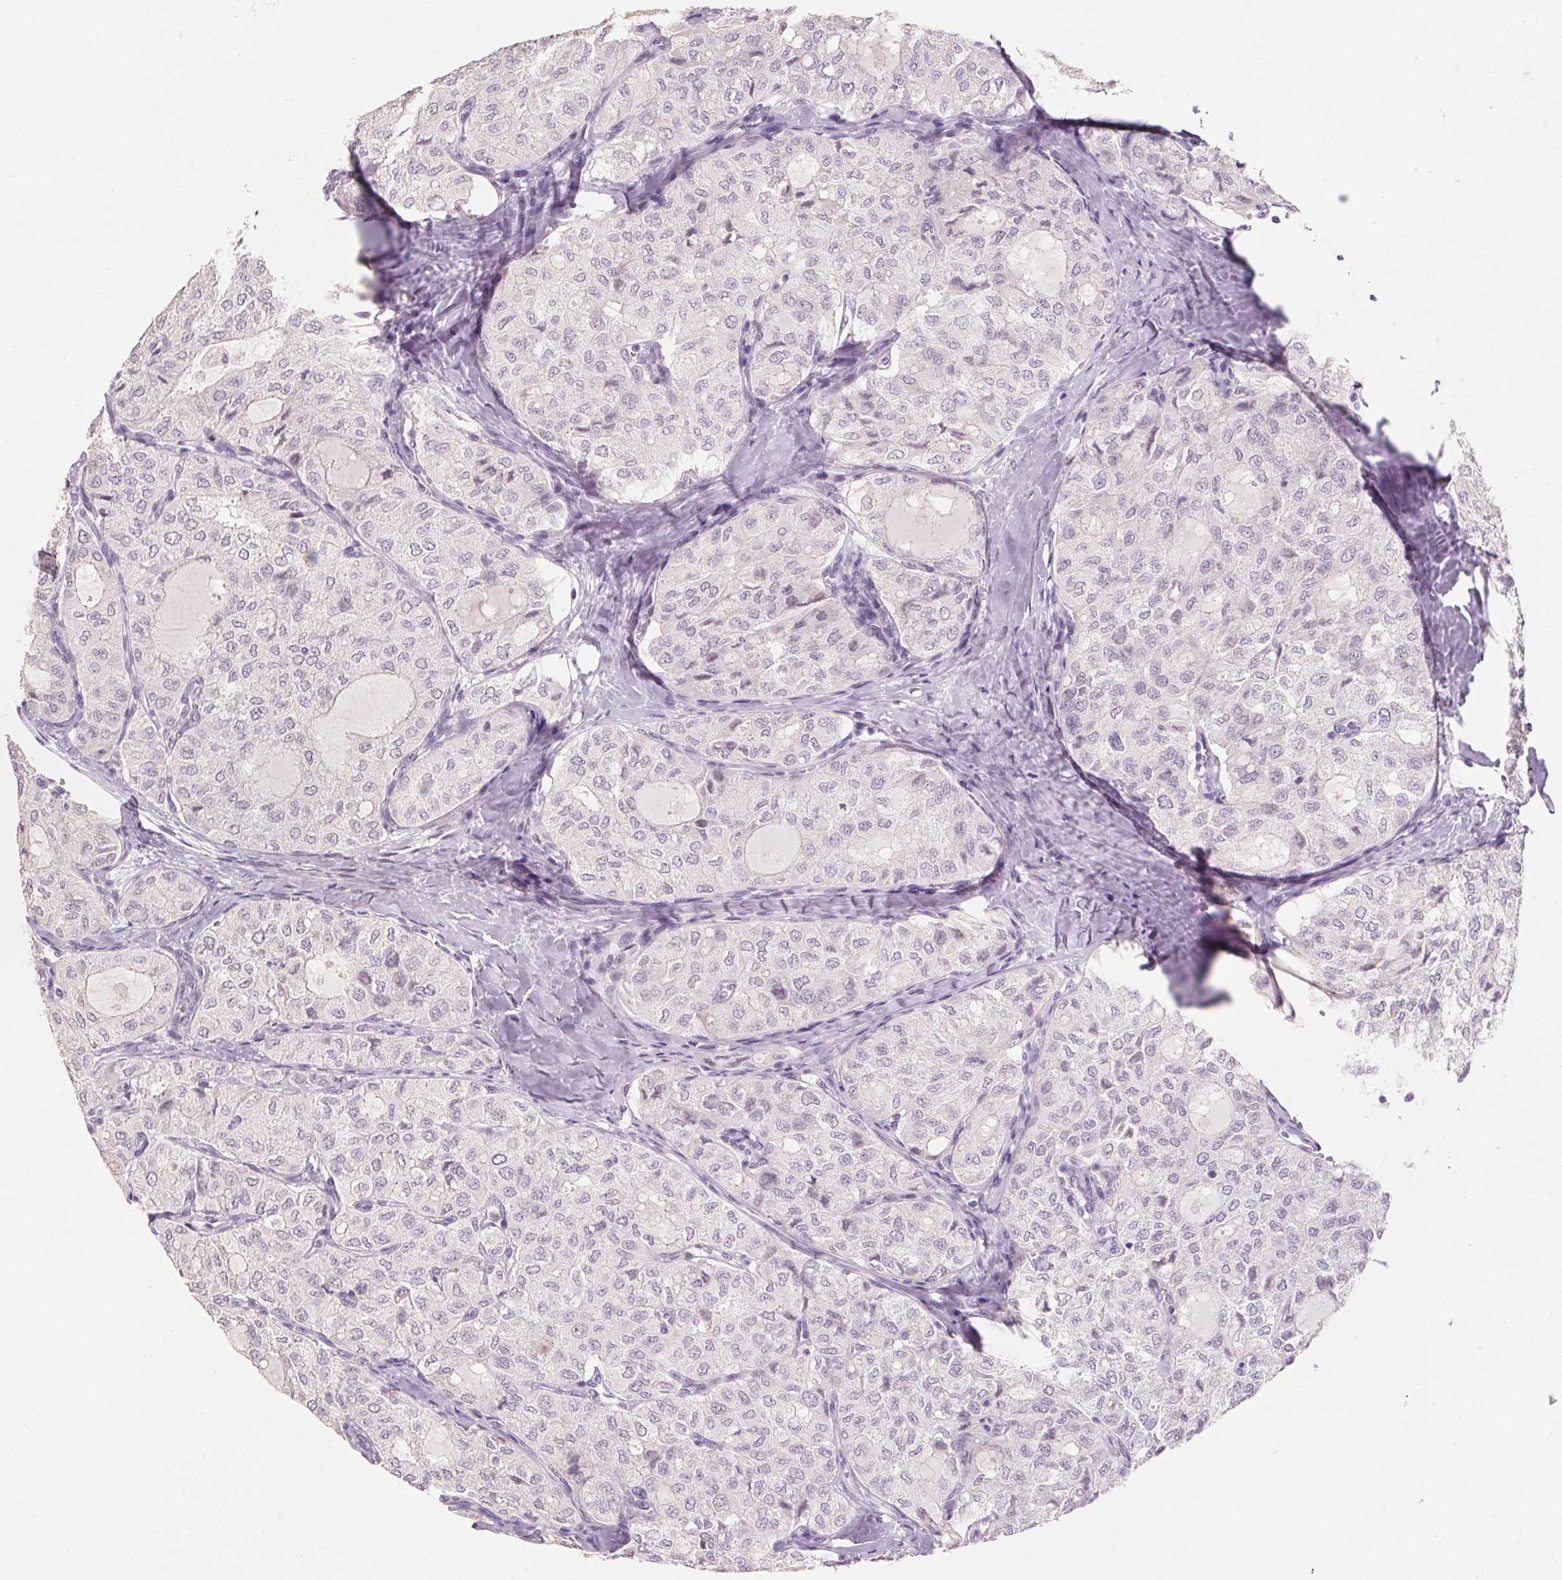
{"staining": {"intensity": "negative", "quantity": "none", "location": "none"}, "tissue": "thyroid cancer", "cell_type": "Tumor cells", "image_type": "cancer", "snomed": [{"axis": "morphology", "description": "Follicular adenoma carcinoma, NOS"}, {"axis": "topography", "description": "Thyroid gland"}], "caption": "Micrograph shows no protein staining in tumor cells of thyroid cancer tissue.", "gene": "CAPZA3", "patient": {"sex": "male", "age": 75}}